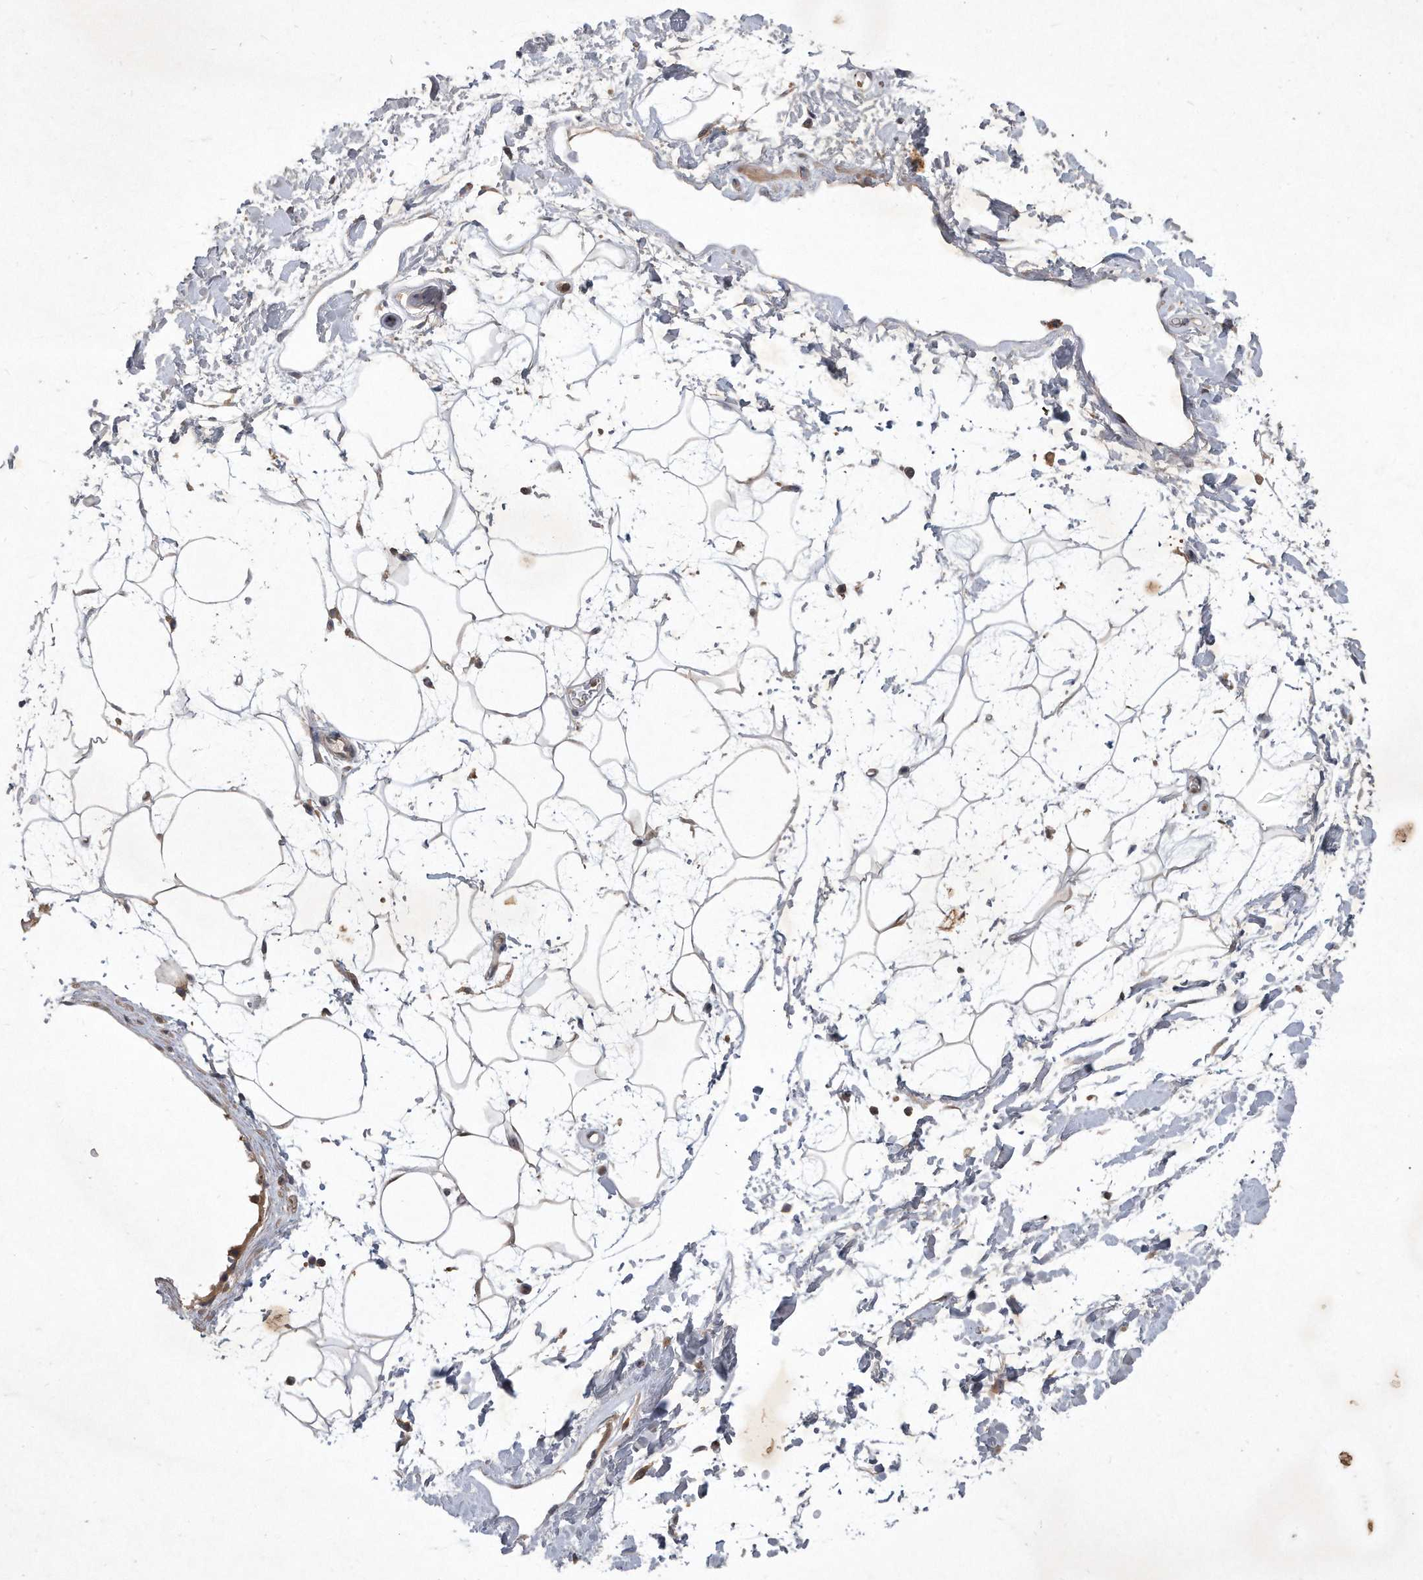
{"staining": {"intensity": "weak", "quantity": "<25%", "location": "cytoplasmic/membranous"}, "tissue": "adipose tissue", "cell_type": "Adipocytes", "image_type": "normal", "snomed": [{"axis": "morphology", "description": "Normal tissue, NOS"}, {"axis": "topography", "description": "Soft tissue"}], "caption": "Adipocytes show no significant positivity in unremarkable adipose tissue. (DAB immunohistochemistry (IHC) with hematoxylin counter stain).", "gene": "PGBD2", "patient": {"sex": "male", "age": 72}}